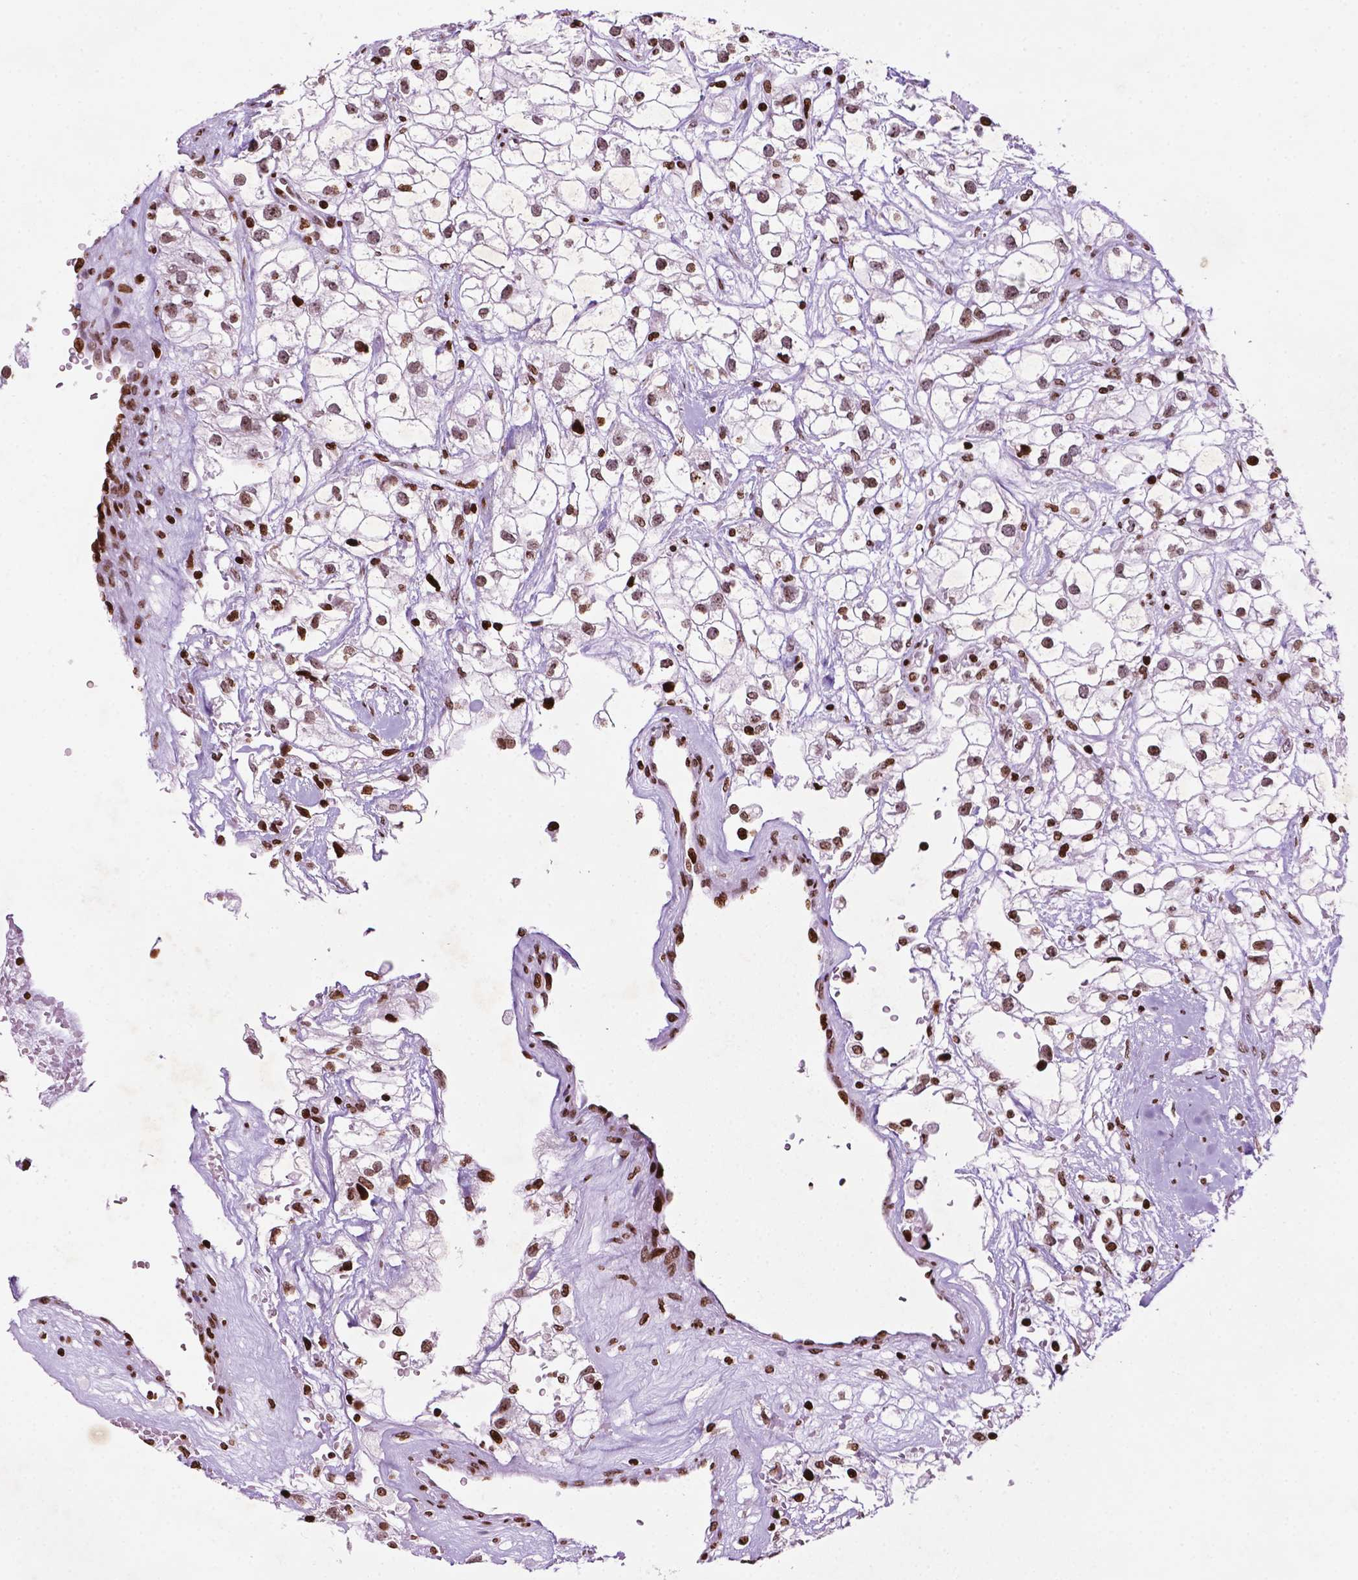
{"staining": {"intensity": "moderate", "quantity": ">75%", "location": "nuclear"}, "tissue": "renal cancer", "cell_type": "Tumor cells", "image_type": "cancer", "snomed": [{"axis": "morphology", "description": "Adenocarcinoma, NOS"}, {"axis": "topography", "description": "Kidney"}], "caption": "DAB immunohistochemical staining of human renal cancer (adenocarcinoma) displays moderate nuclear protein staining in about >75% of tumor cells.", "gene": "TMEM250", "patient": {"sex": "male", "age": 59}}